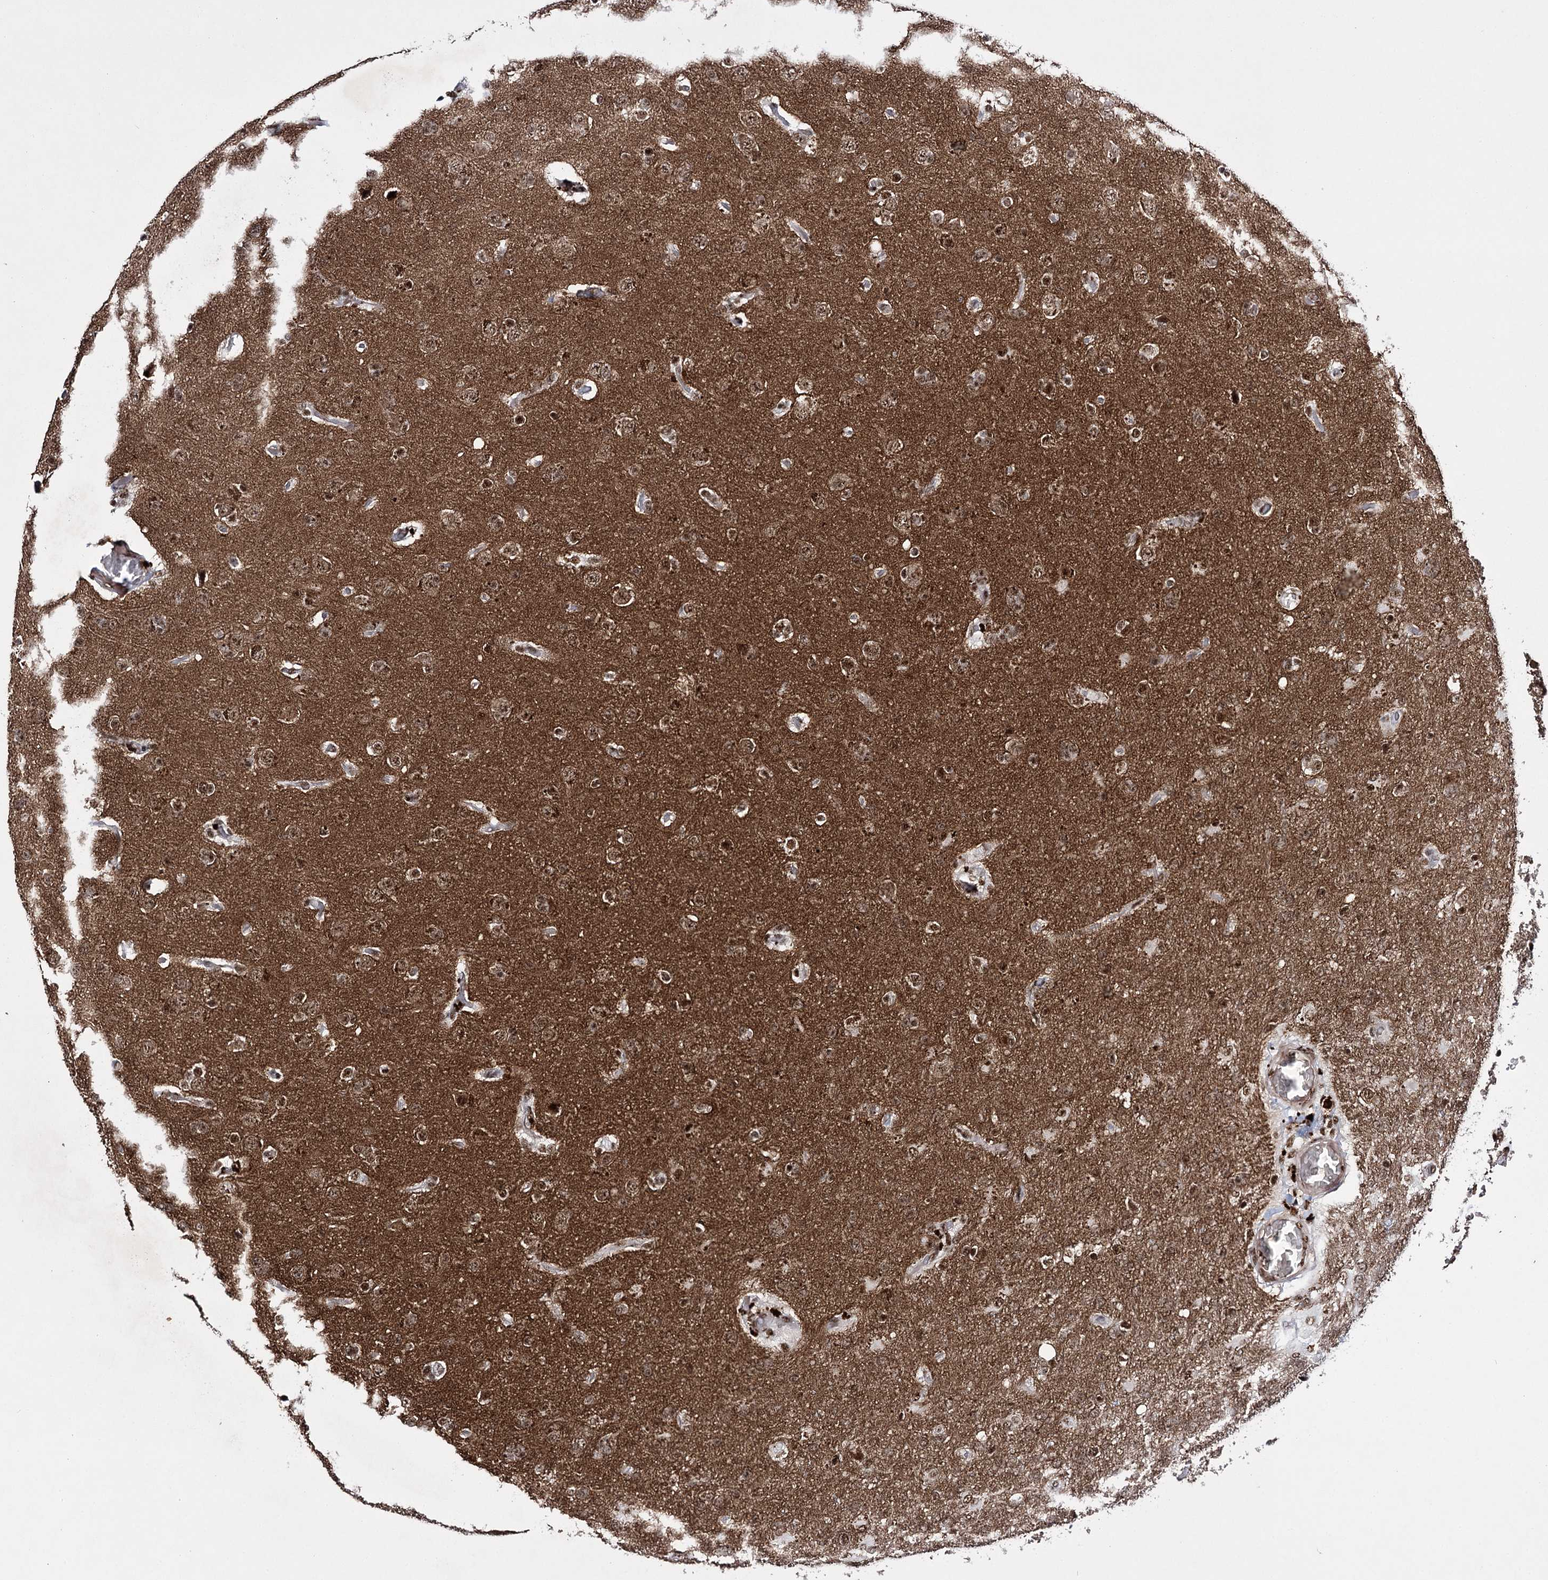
{"staining": {"intensity": "strong", "quantity": ">75%", "location": "nuclear"}, "tissue": "glioma", "cell_type": "Tumor cells", "image_type": "cancer", "snomed": [{"axis": "morphology", "description": "Glioma, malignant, High grade"}, {"axis": "topography", "description": "Brain"}], "caption": "An IHC micrograph of neoplastic tissue is shown. Protein staining in brown highlights strong nuclear positivity in malignant glioma (high-grade) within tumor cells. Using DAB (brown) and hematoxylin (blue) stains, captured at high magnification using brightfield microscopy.", "gene": "PRPF40A", "patient": {"sex": "male", "age": 61}}